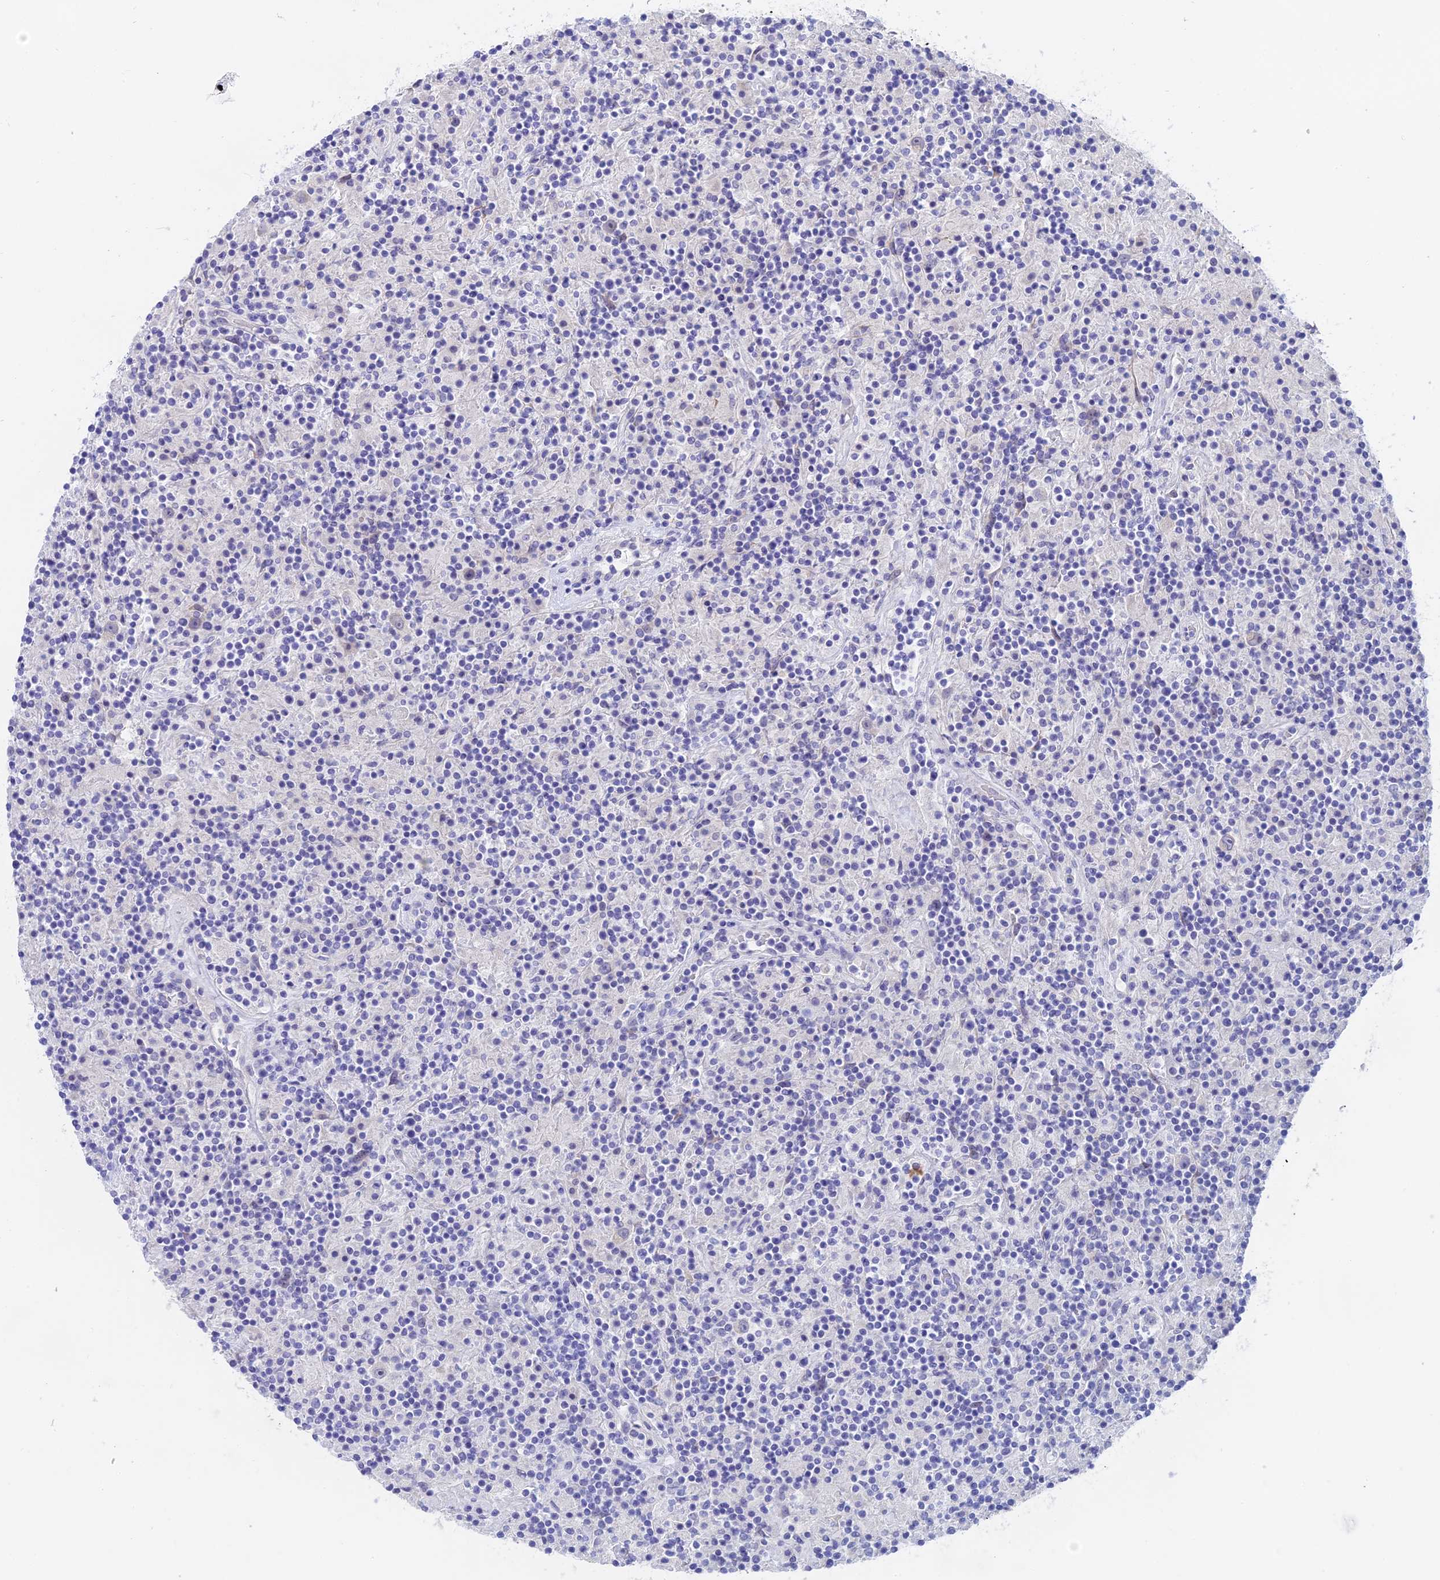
{"staining": {"intensity": "negative", "quantity": "none", "location": "none"}, "tissue": "lymphoma", "cell_type": "Tumor cells", "image_type": "cancer", "snomed": [{"axis": "morphology", "description": "Hodgkin's disease, NOS"}, {"axis": "topography", "description": "Lymph node"}], "caption": "Immunohistochemistry of Hodgkin's disease demonstrates no positivity in tumor cells.", "gene": "GLB1L", "patient": {"sex": "male", "age": 70}}